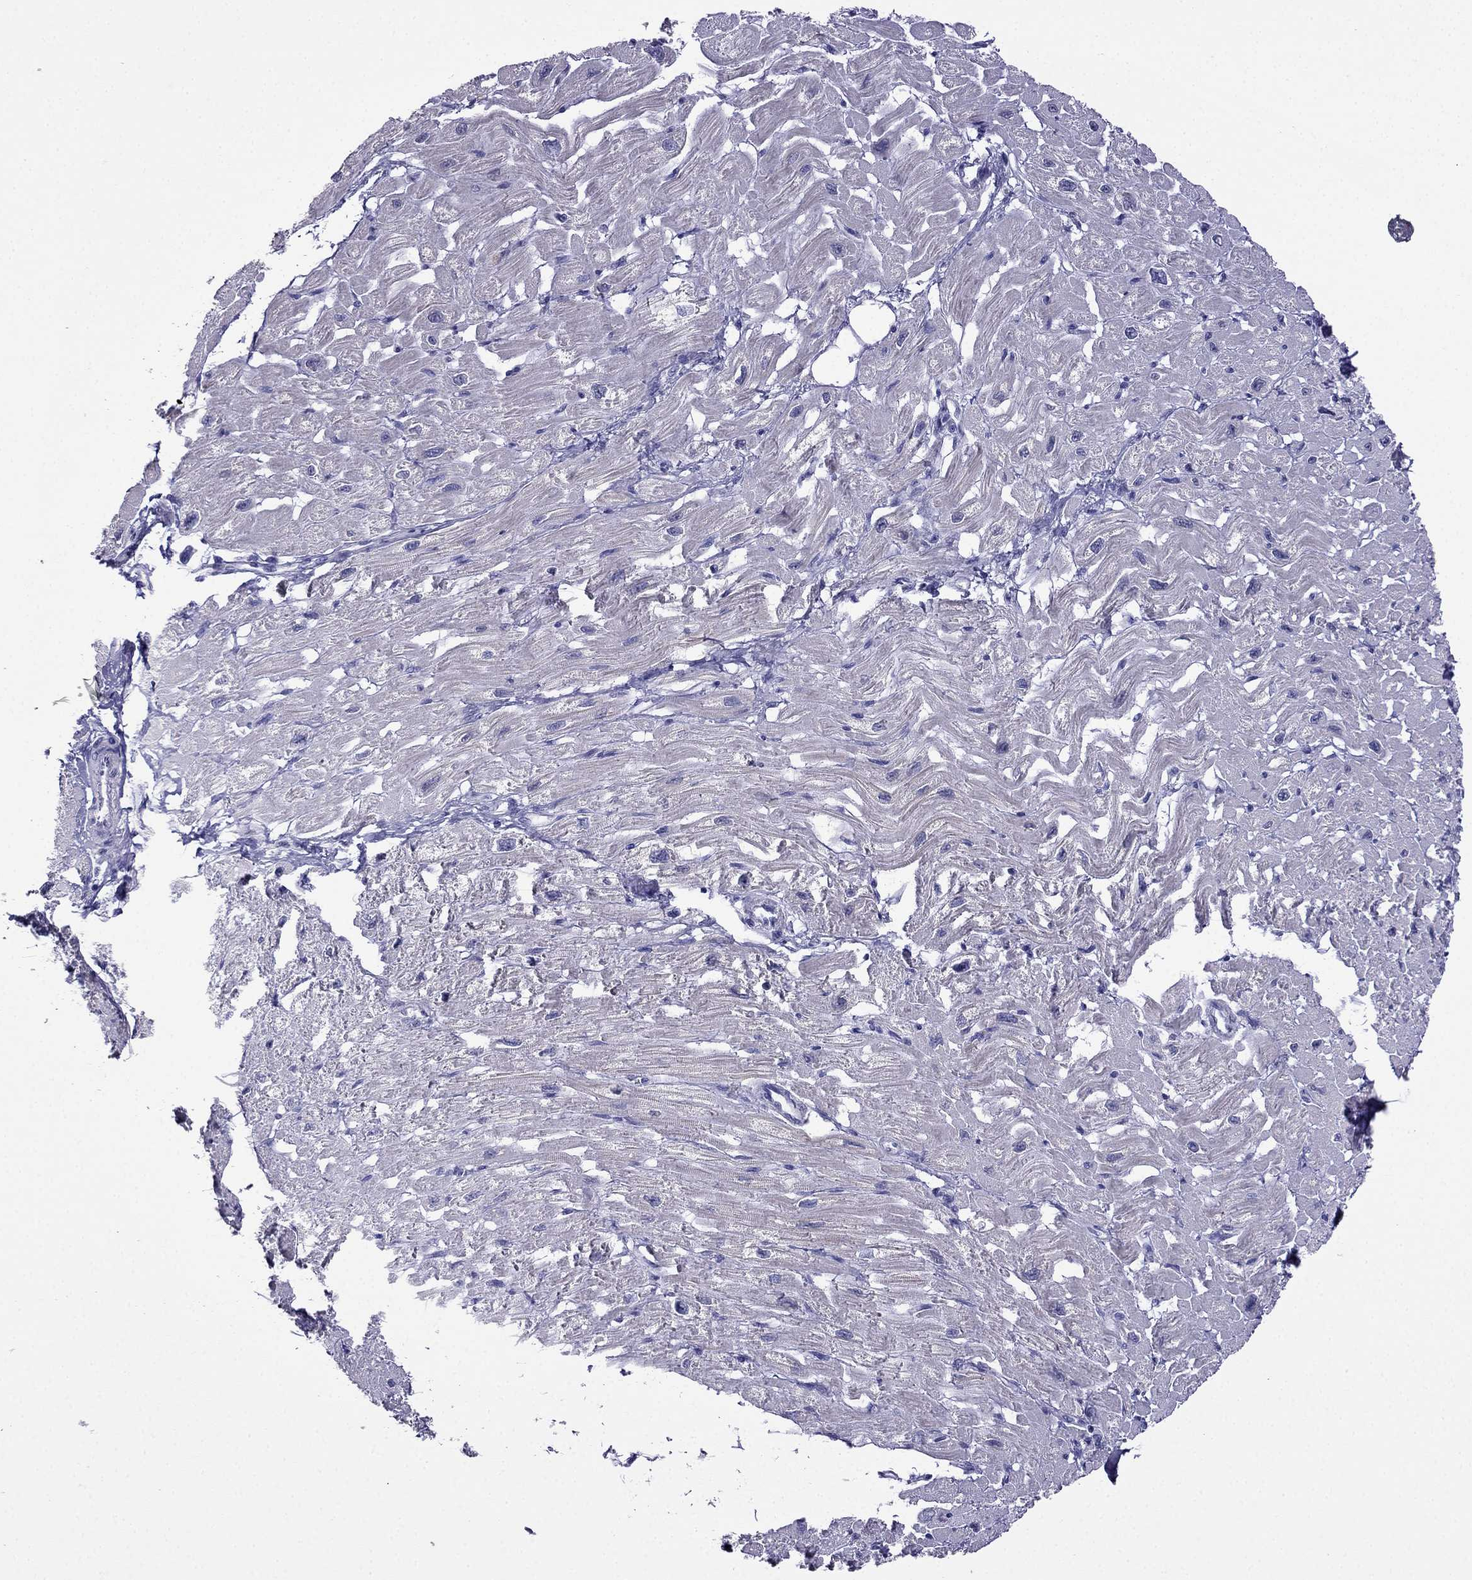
{"staining": {"intensity": "negative", "quantity": "none", "location": "none"}, "tissue": "heart muscle", "cell_type": "Cardiomyocytes", "image_type": "normal", "snomed": [{"axis": "morphology", "description": "Normal tissue, NOS"}, {"axis": "topography", "description": "Heart"}], "caption": "A photomicrograph of heart muscle stained for a protein displays no brown staining in cardiomyocytes. The staining was performed using DAB (3,3'-diaminobenzidine) to visualize the protein expression in brown, while the nuclei were stained in blue with hematoxylin (Magnification: 20x).", "gene": "CDHR4", "patient": {"sex": "male", "age": 66}}